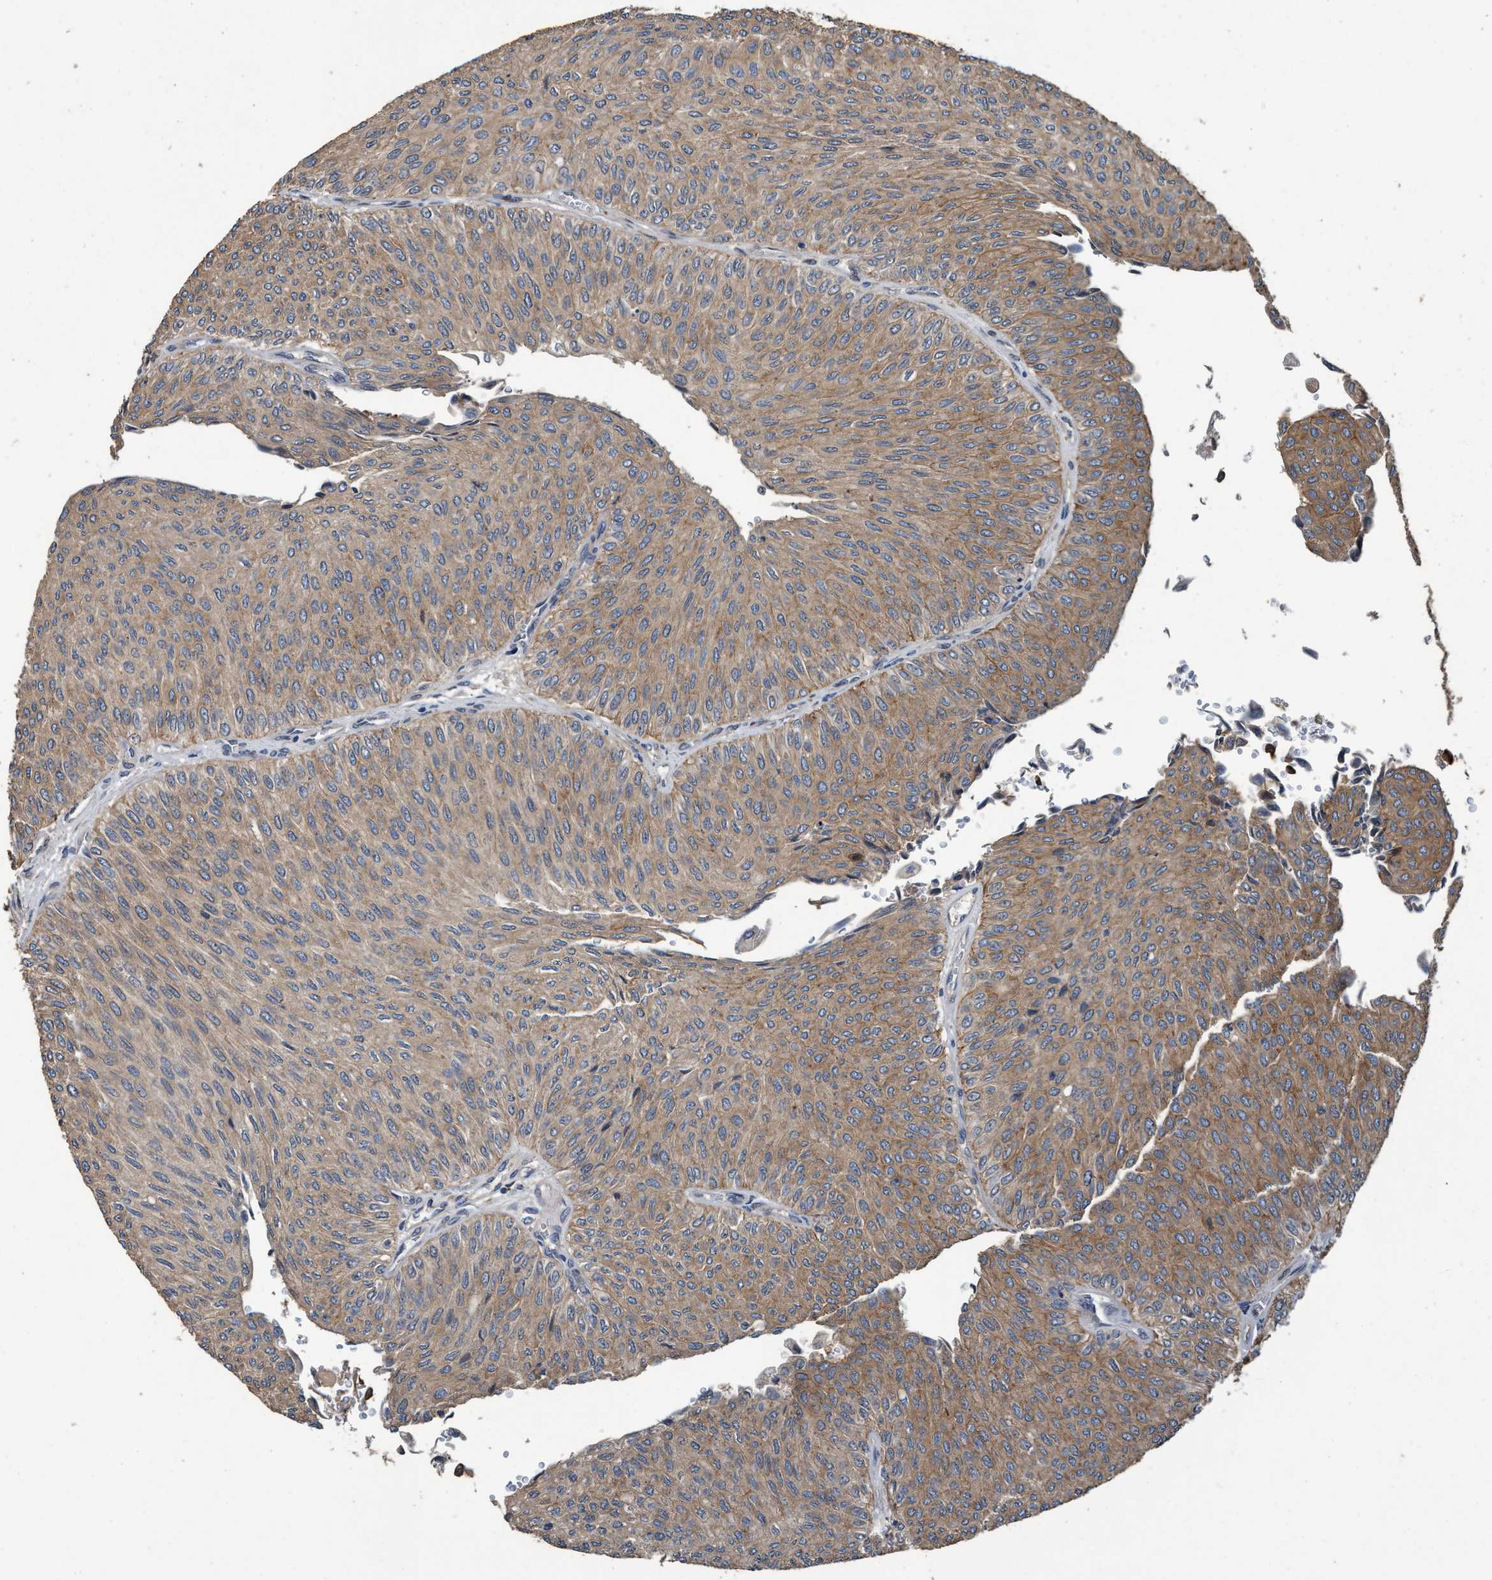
{"staining": {"intensity": "weak", "quantity": ">75%", "location": "cytoplasmic/membranous"}, "tissue": "urothelial cancer", "cell_type": "Tumor cells", "image_type": "cancer", "snomed": [{"axis": "morphology", "description": "Urothelial carcinoma, Low grade"}, {"axis": "topography", "description": "Urinary bladder"}], "caption": "Human low-grade urothelial carcinoma stained with a protein marker exhibits weak staining in tumor cells.", "gene": "MACC1", "patient": {"sex": "male", "age": 78}}